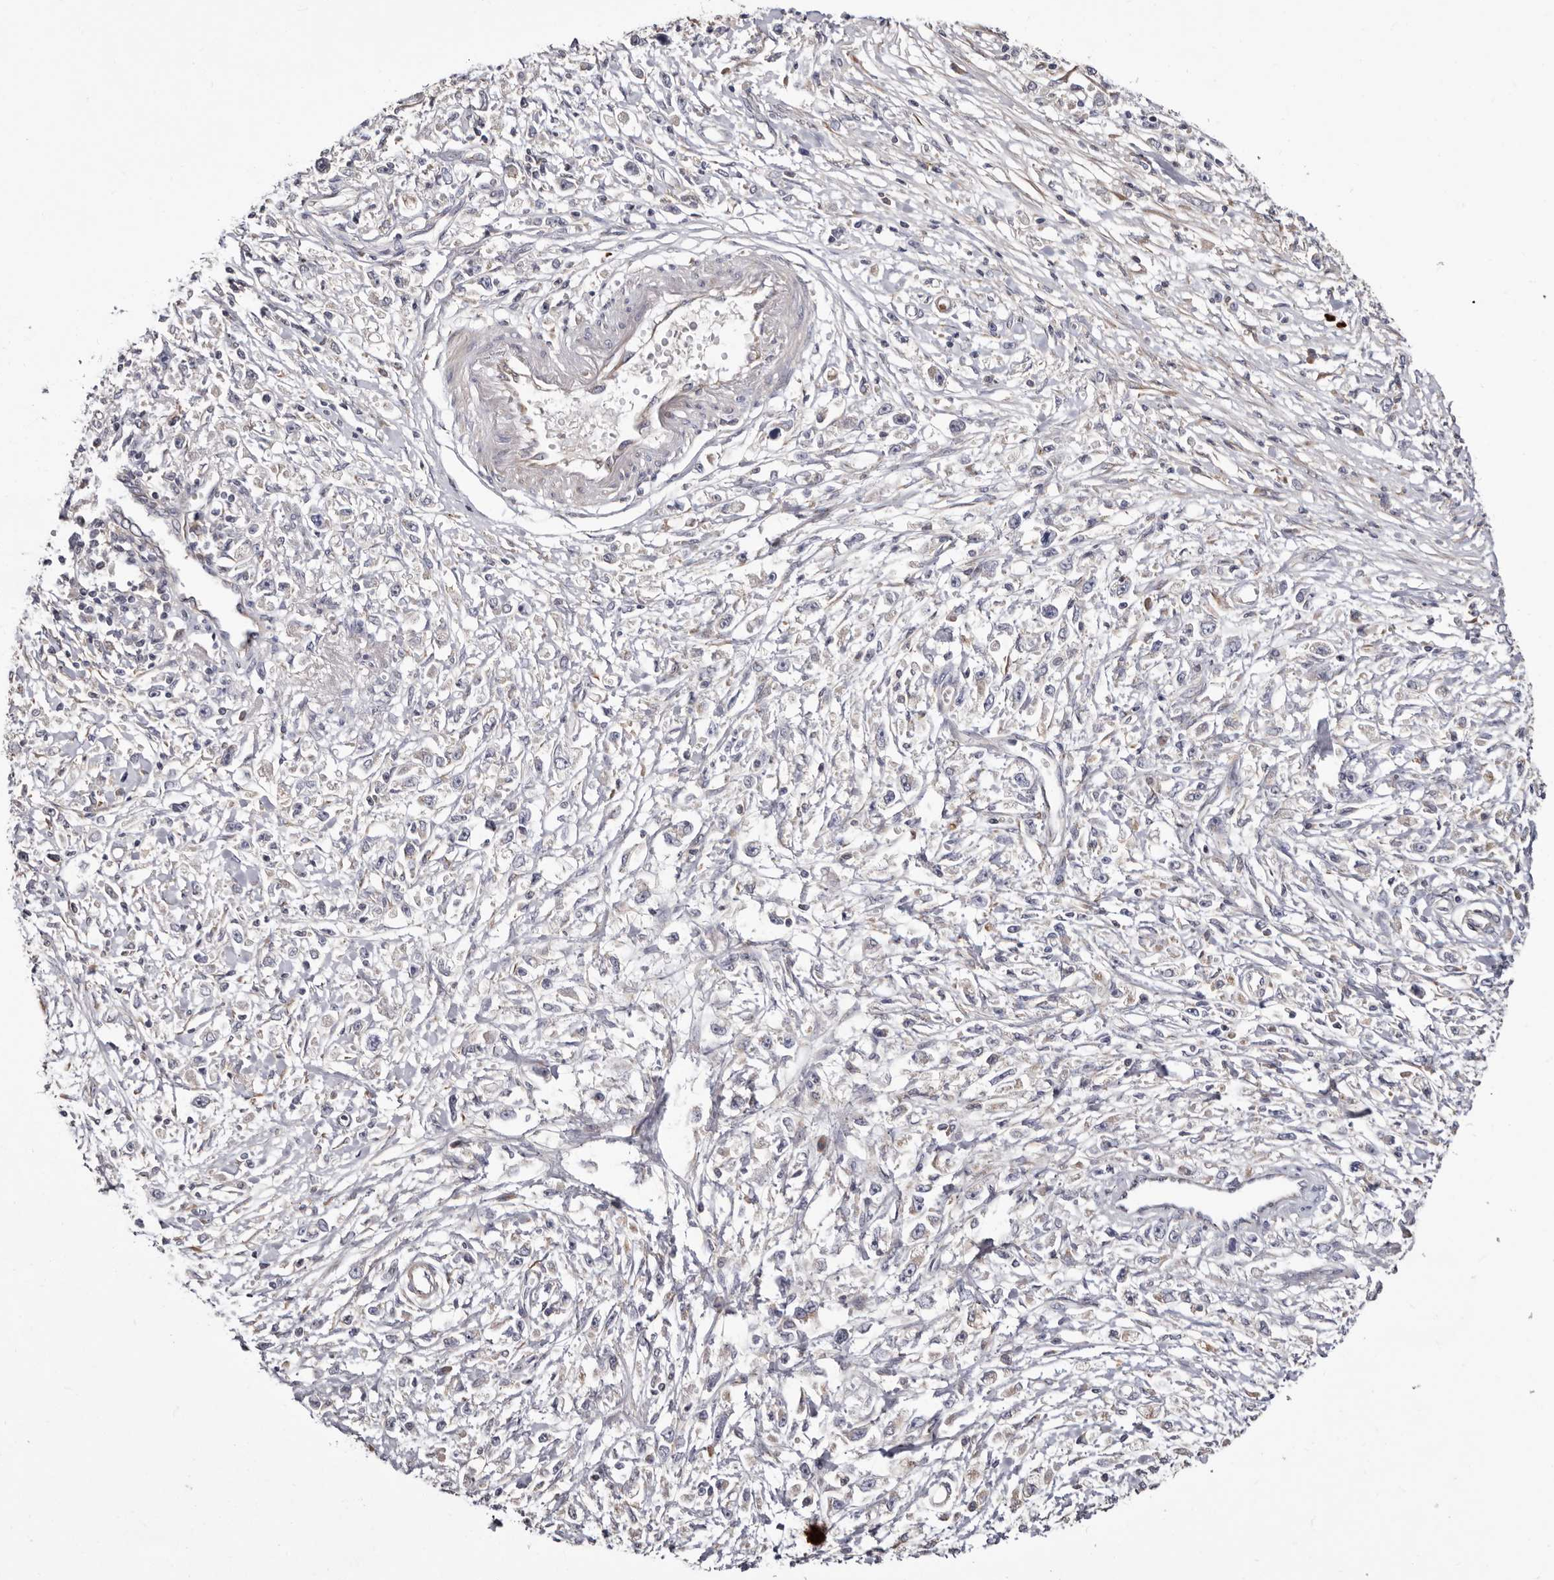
{"staining": {"intensity": "negative", "quantity": "none", "location": "none"}, "tissue": "stomach cancer", "cell_type": "Tumor cells", "image_type": "cancer", "snomed": [{"axis": "morphology", "description": "Adenocarcinoma, NOS"}, {"axis": "topography", "description": "Stomach"}], "caption": "A photomicrograph of human stomach cancer is negative for staining in tumor cells.", "gene": "ASIC5", "patient": {"sex": "female", "age": 59}}